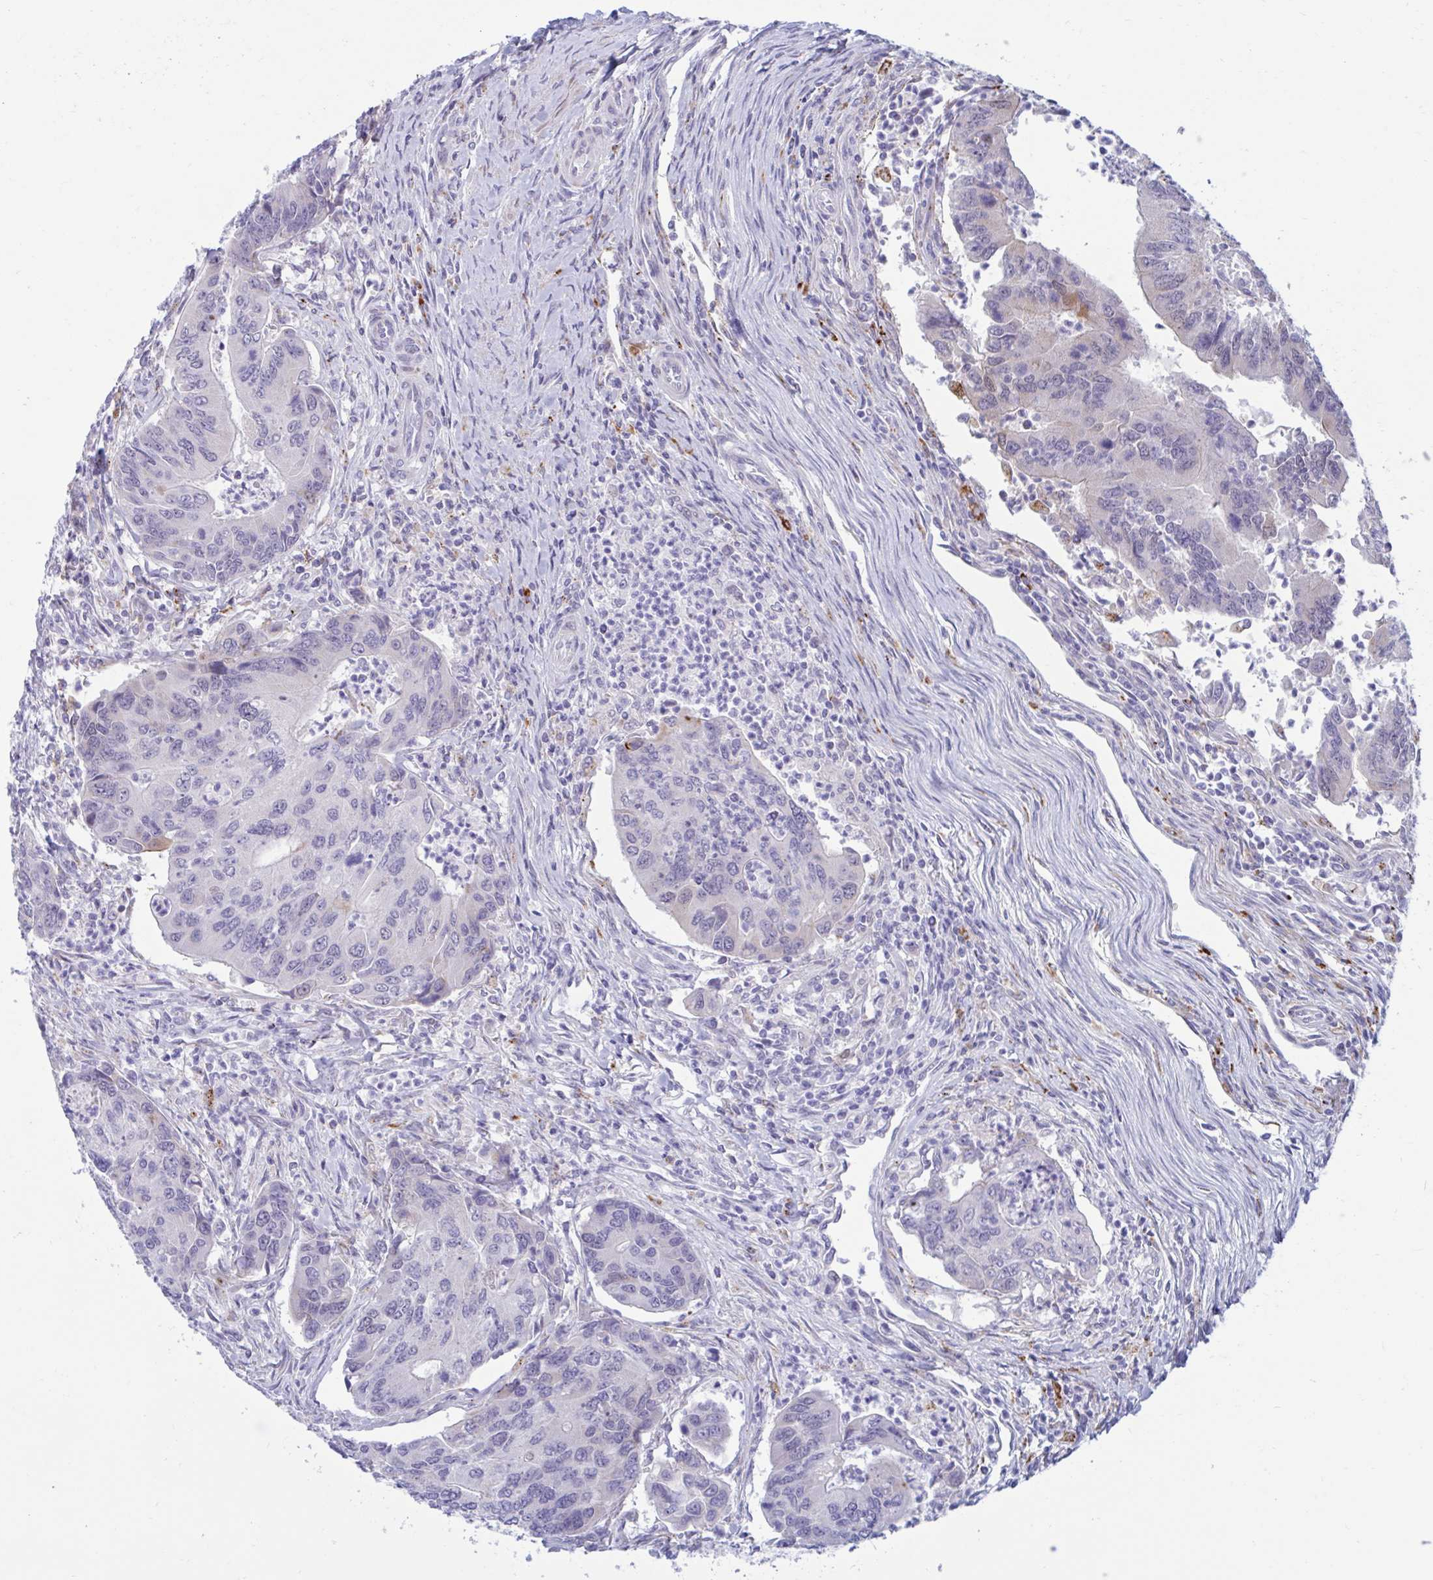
{"staining": {"intensity": "negative", "quantity": "none", "location": "none"}, "tissue": "colorectal cancer", "cell_type": "Tumor cells", "image_type": "cancer", "snomed": [{"axis": "morphology", "description": "Adenocarcinoma, NOS"}, {"axis": "topography", "description": "Colon"}], "caption": "The IHC image has no significant expression in tumor cells of colorectal cancer tissue. The staining was performed using DAB to visualize the protein expression in brown, while the nuclei were stained in blue with hematoxylin (Magnification: 20x).", "gene": "FAM219B", "patient": {"sex": "female", "age": 67}}